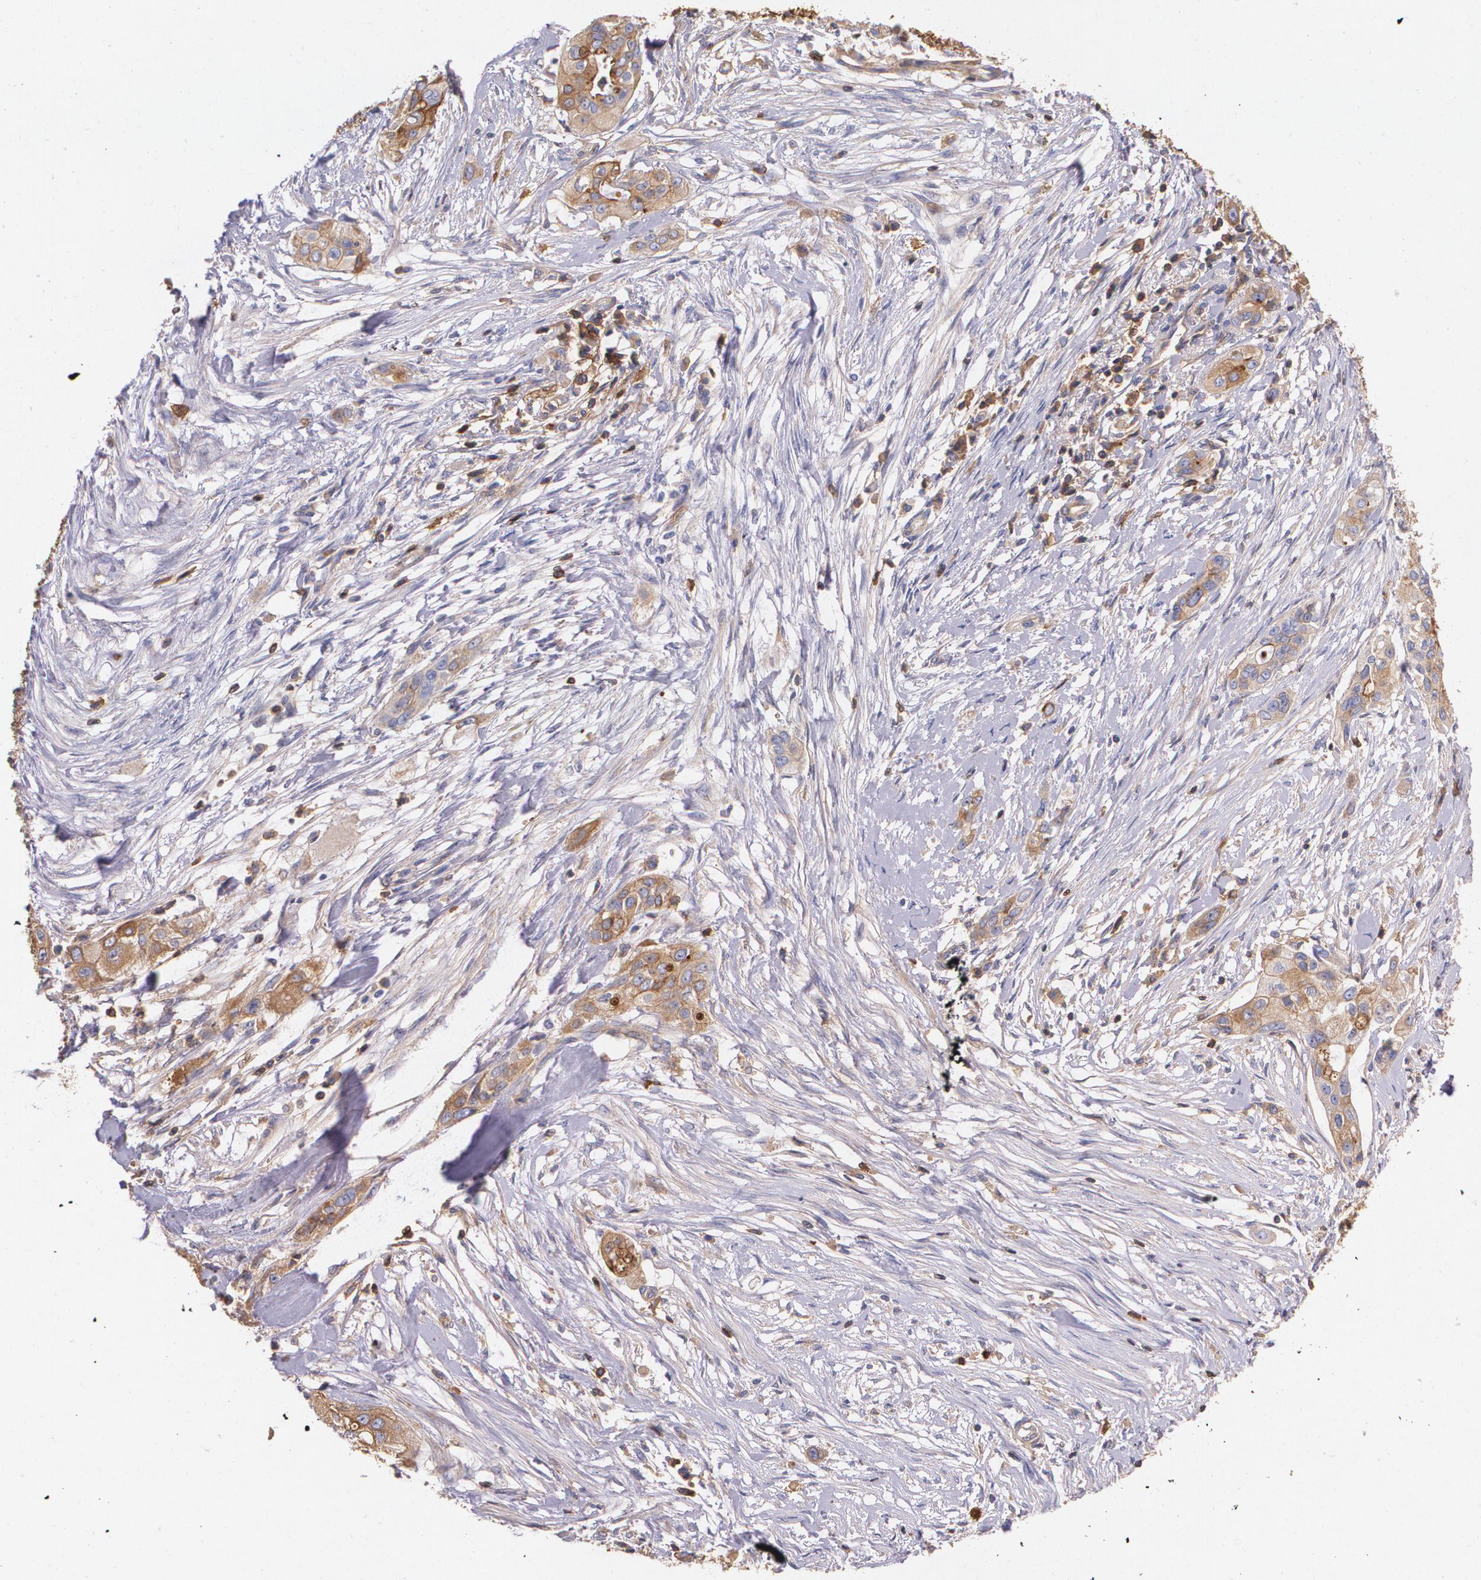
{"staining": {"intensity": "weak", "quantity": "25%-75%", "location": "cytoplasmic/membranous"}, "tissue": "pancreatic cancer", "cell_type": "Tumor cells", "image_type": "cancer", "snomed": [{"axis": "morphology", "description": "Adenocarcinoma, NOS"}, {"axis": "topography", "description": "Pancreas"}], "caption": "Pancreatic cancer stained for a protein demonstrates weak cytoplasmic/membranous positivity in tumor cells.", "gene": "B2M", "patient": {"sex": "female", "age": 60}}